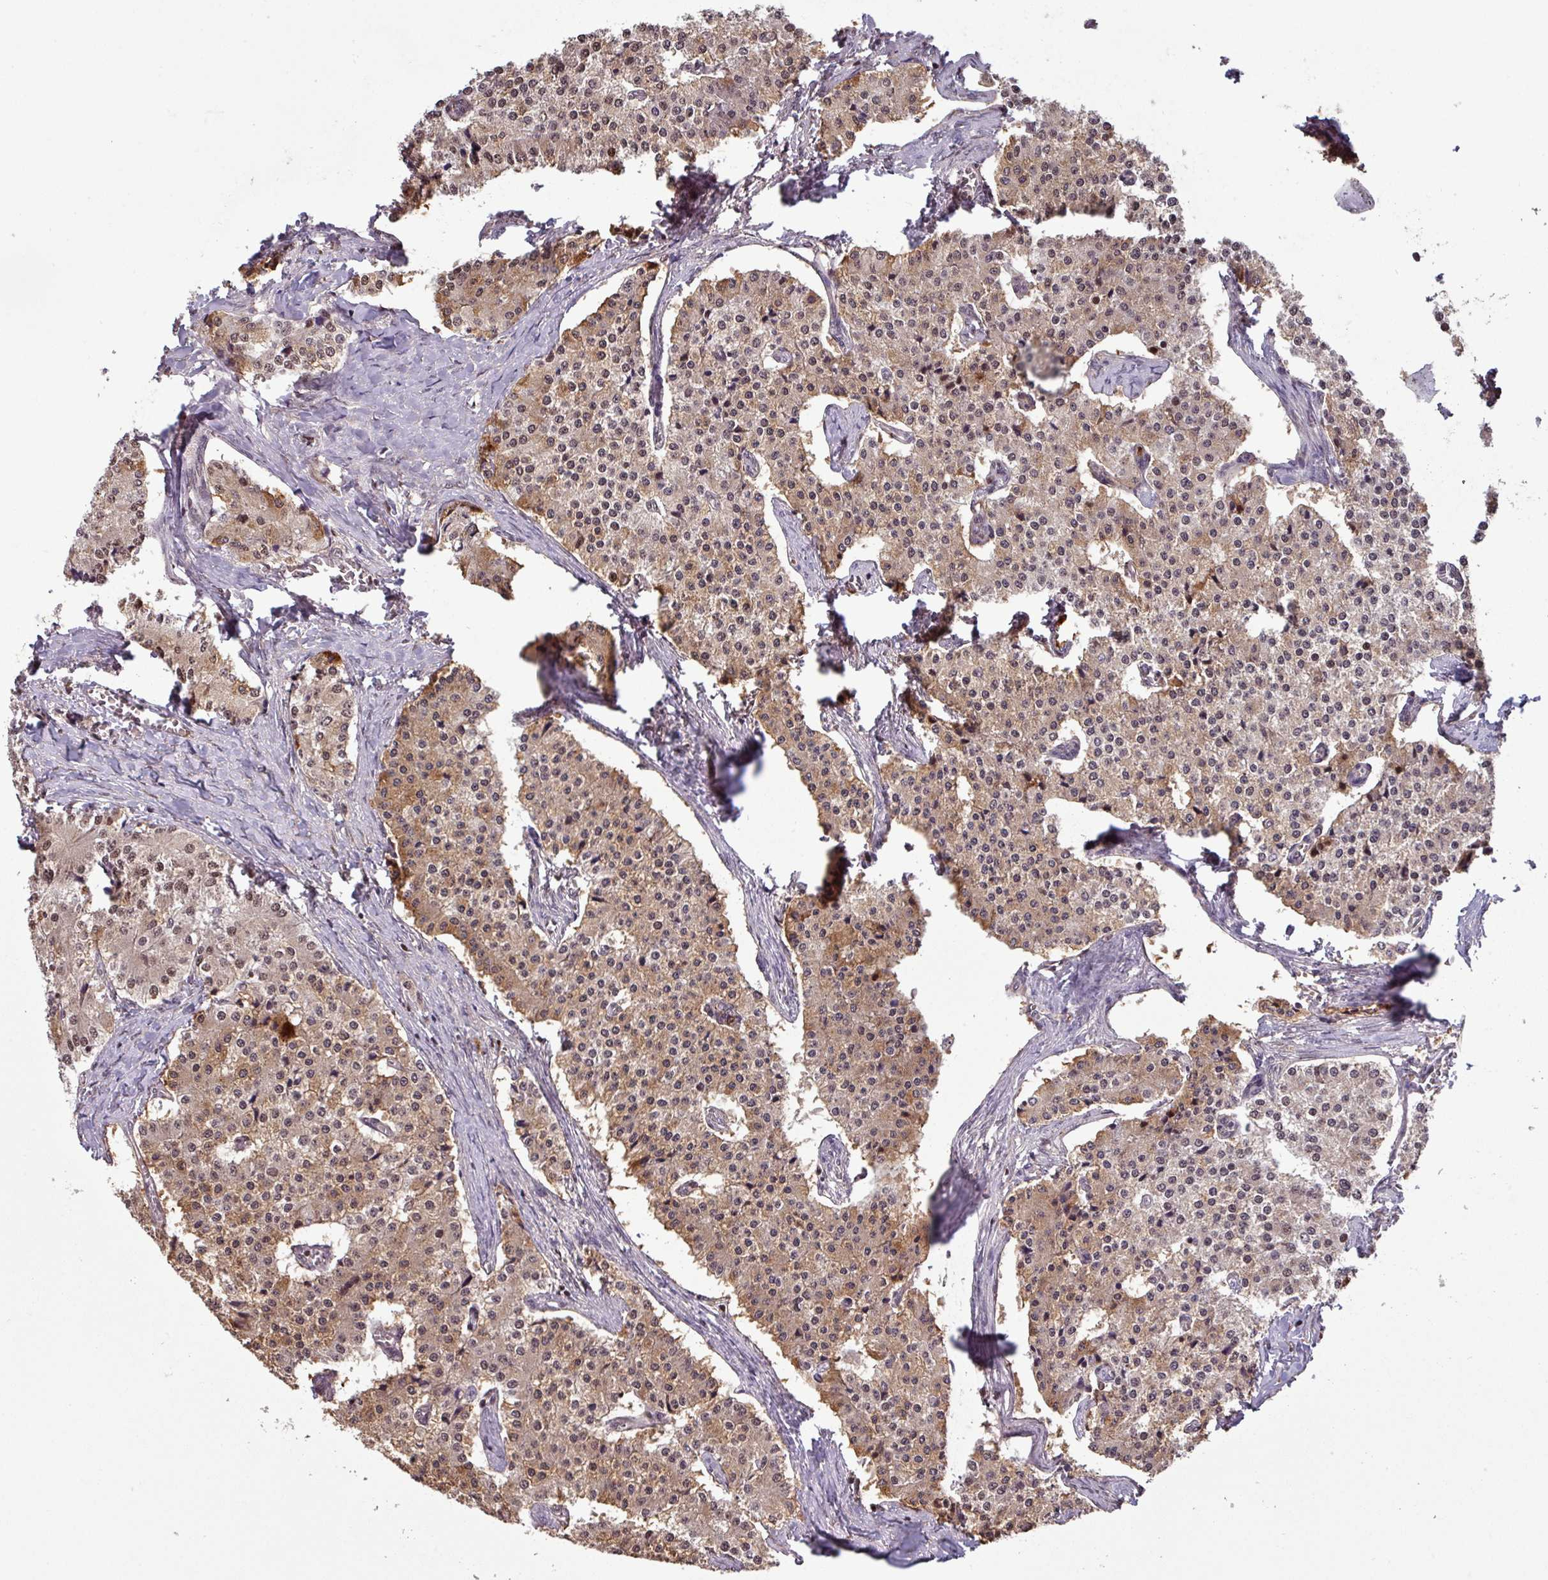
{"staining": {"intensity": "moderate", "quantity": "<25%", "location": "nuclear"}, "tissue": "carcinoid", "cell_type": "Tumor cells", "image_type": "cancer", "snomed": [{"axis": "morphology", "description": "Carcinoid, malignant, NOS"}, {"axis": "topography", "description": "Colon"}], "caption": "Immunohistochemistry (IHC) staining of carcinoid, which exhibits low levels of moderate nuclear expression in approximately <25% of tumor cells indicating moderate nuclear protein positivity. The staining was performed using DAB (3,3'-diaminobenzidine) (brown) for protein detection and nuclei were counterstained in hematoxylin (blue).", "gene": "NOB1", "patient": {"sex": "female", "age": 52}}